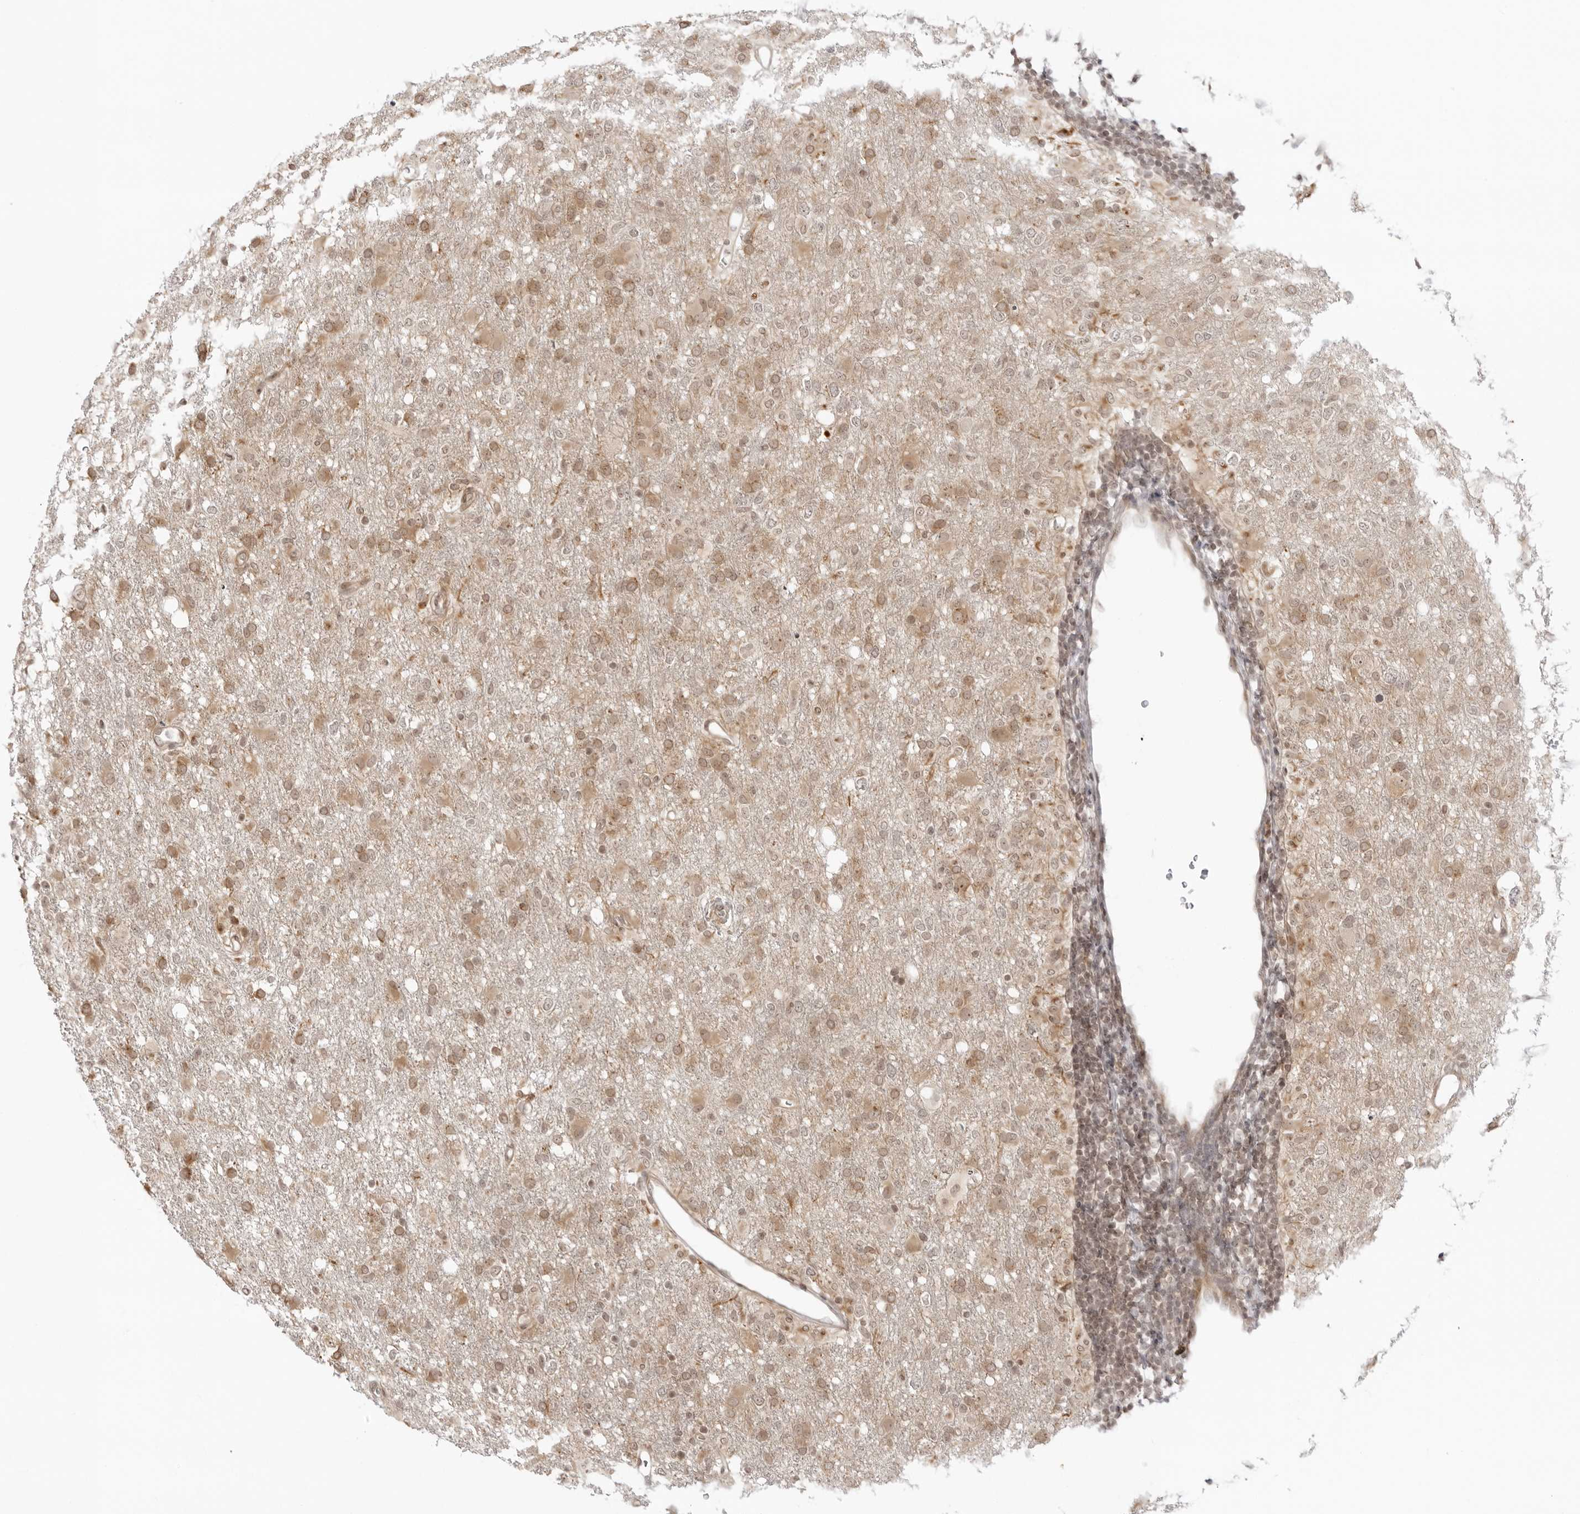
{"staining": {"intensity": "moderate", "quantity": ">75%", "location": "cytoplasmic/membranous,nuclear"}, "tissue": "glioma", "cell_type": "Tumor cells", "image_type": "cancer", "snomed": [{"axis": "morphology", "description": "Glioma, malignant, High grade"}, {"axis": "topography", "description": "Brain"}], "caption": "Immunohistochemical staining of human glioma reveals medium levels of moderate cytoplasmic/membranous and nuclear positivity in about >75% of tumor cells. (Brightfield microscopy of DAB IHC at high magnification).", "gene": "PRRC2C", "patient": {"sex": "female", "age": 57}}